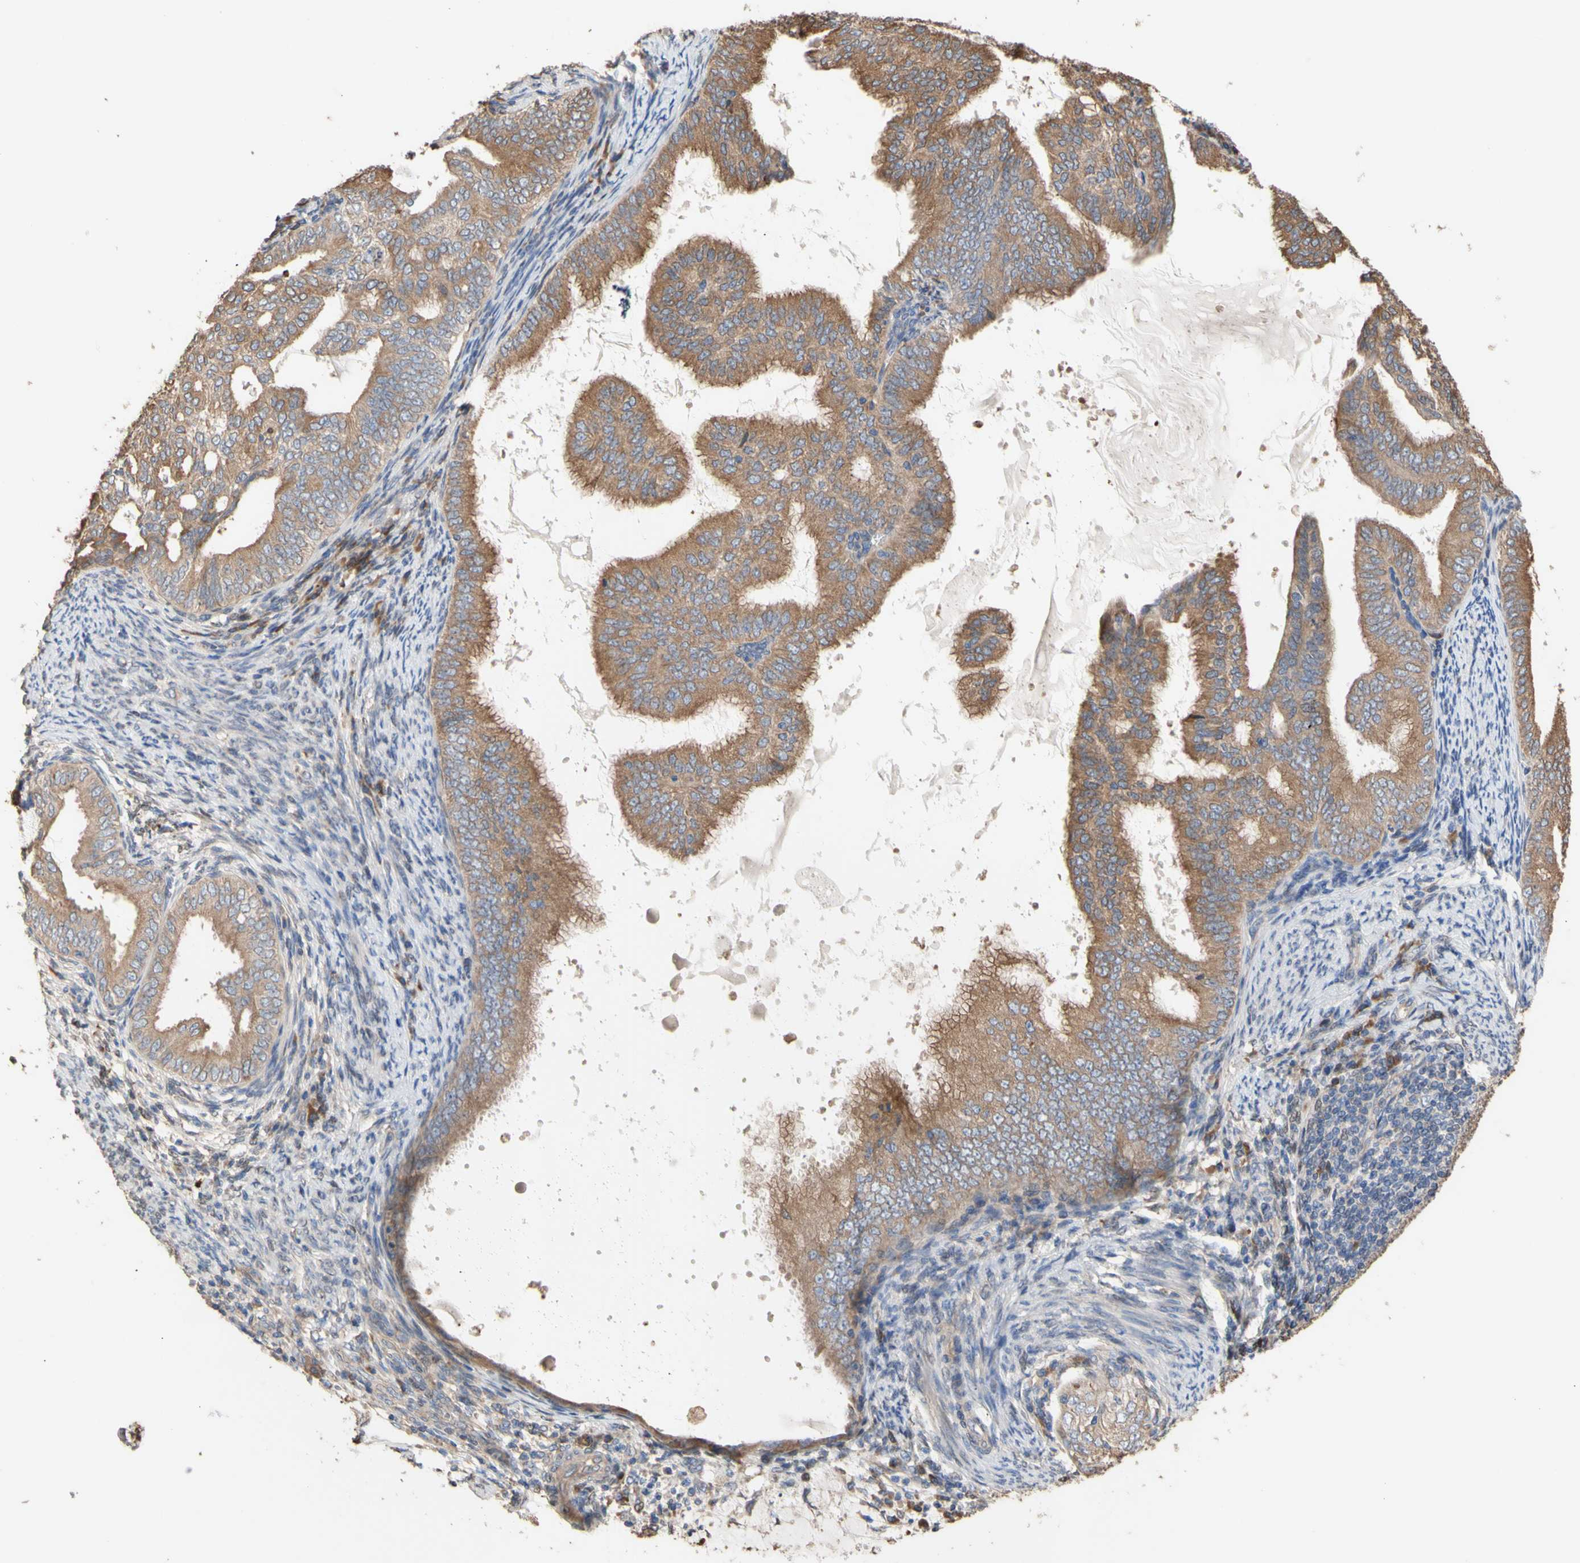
{"staining": {"intensity": "moderate", "quantity": ">75%", "location": "cytoplasmic/membranous"}, "tissue": "endometrial cancer", "cell_type": "Tumor cells", "image_type": "cancer", "snomed": [{"axis": "morphology", "description": "Adenocarcinoma, NOS"}, {"axis": "topography", "description": "Endometrium"}], "caption": "Immunohistochemical staining of human endometrial adenocarcinoma reveals moderate cytoplasmic/membranous protein positivity in approximately >75% of tumor cells.", "gene": "NECTIN3", "patient": {"sex": "female", "age": 58}}